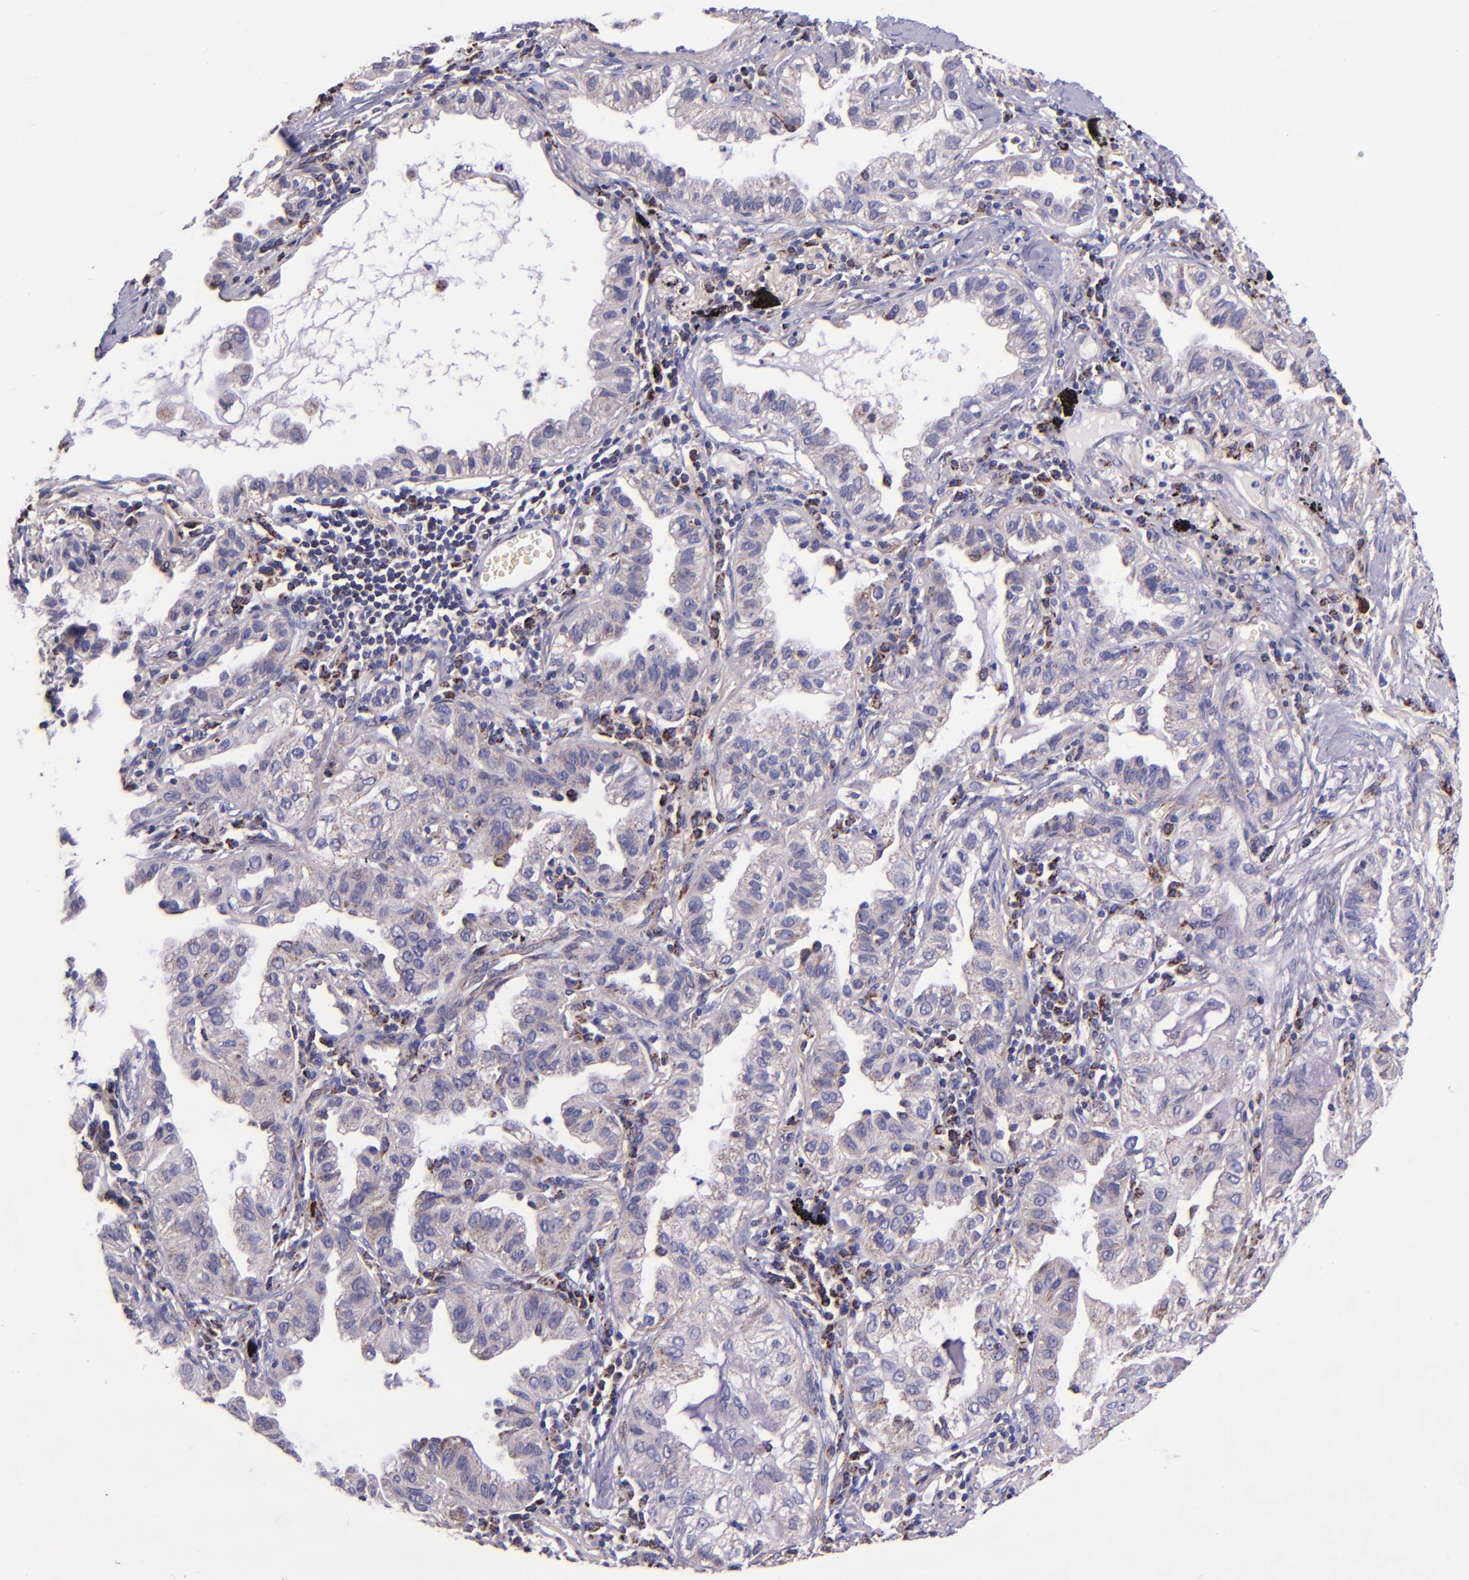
{"staining": {"intensity": "negative", "quantity": "none", "location": "none"}, "tissue": "lung cancer", "cell_type": "Tumor cells", "image_type": "cancer", "snomed": [{"axis": "morphology", "description": "Adenocarcinoma, NOS"}, {"axis": "topography", "description": "Lung"}], "caption": "Photomicrograph shows no protein staining in tumor cells of lung cancer tissue.", "gene": "IDH3G", "patient": {"sex": "female", "age": 50}}